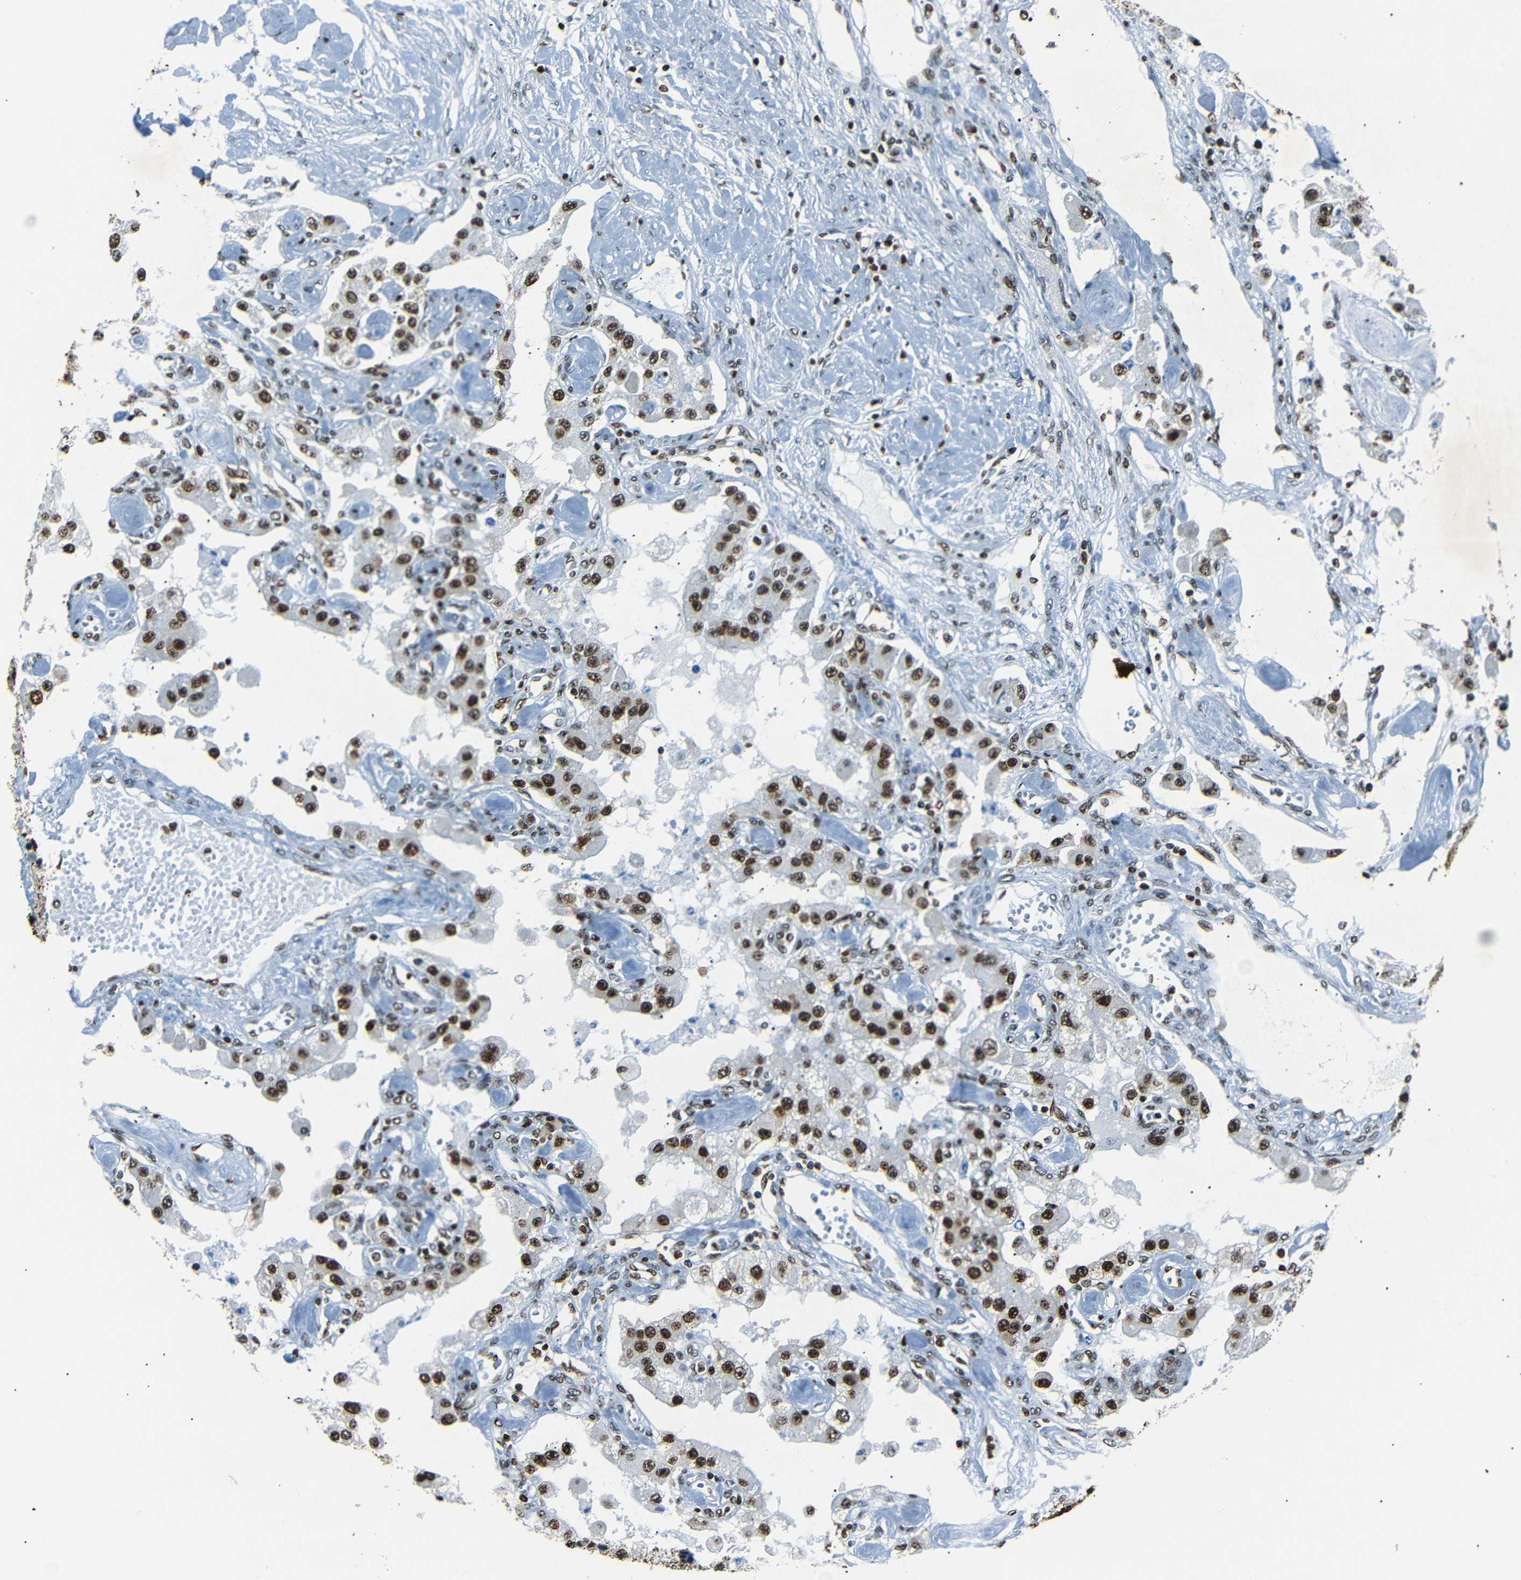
{"staining": {"intensity": "strong", "quantity": ">75%", "location": "nuclear"}, "tissue": "carcinoid", "cell_type": "Tumor cells", "image_type": "cancer", "snomed": [{"axis": "morphology", "description": "Carcinoid, malignant, NOS"}, {"axis": "topography", "description": "Pancreas"}], "caption": "Brown immunohistochemical staining in malignant carcinoid reveals strong nuclear positivity in approximately >75% of tumor cells.", "gene": "HMGN1", "patient": {"sex": "male", "age": 41}}